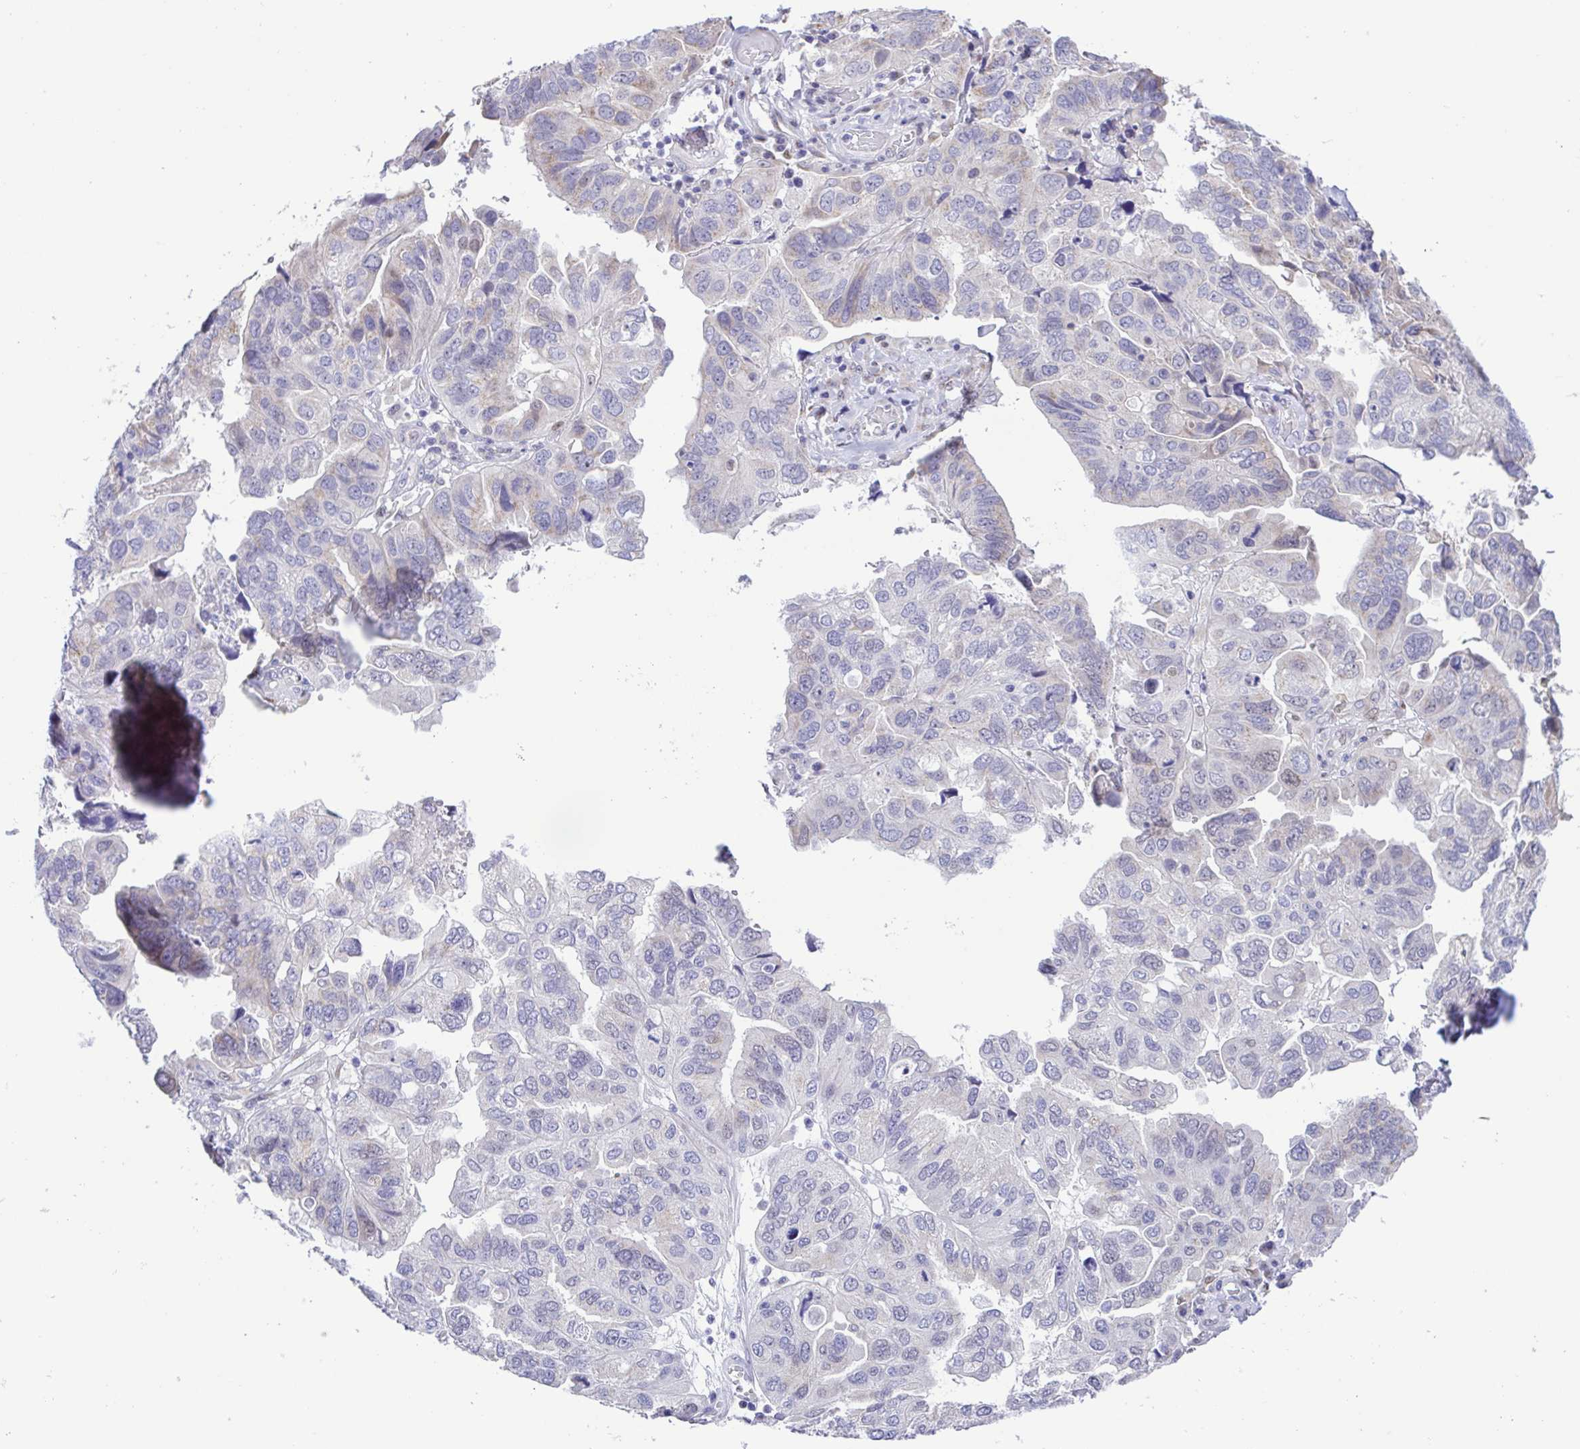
{"staining": {"intensity": "negative", "quantity": "none", "location": "none"}, "tissue": "ovarian cancer", "cell_type": "Tumor cells", "image_type": "cancer", "snomed": [{"axis": "morphology", "description": "Cystadenocarcinoma, serous, NOS"}, {"axis": "topography", "description": "Ovary"}], "caption": "Ovarian serous cystadenocarcinoma stained for a protein using immunohistochemistry (IHC) exhibits no positivity tumor cells.", "gene": "TGM3", "patient": {"sex": "female", "age": 79}}